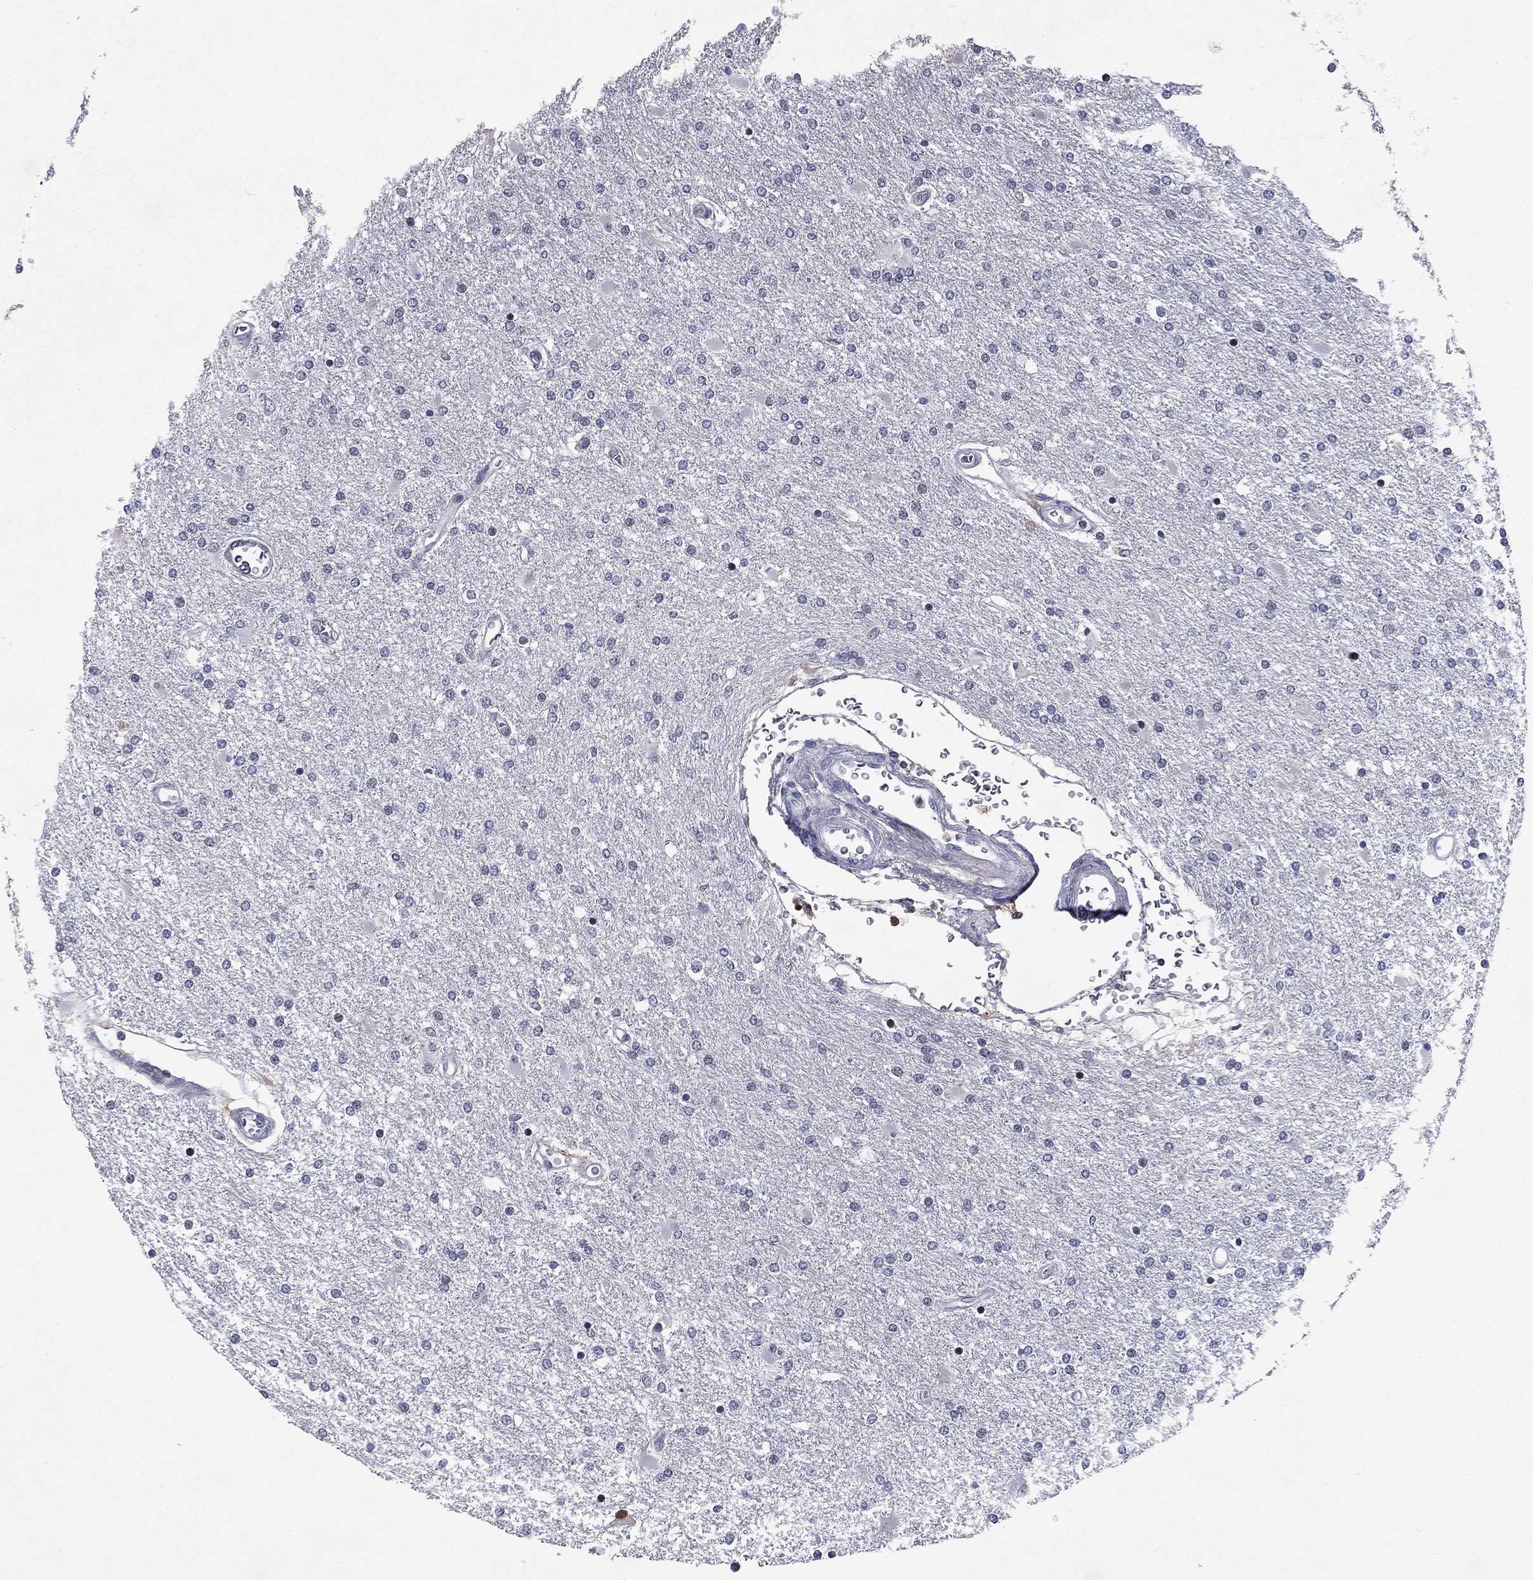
{"staining": {"intensity": "negative", "quantity": "none", "location": "none"}, "tissue": "glioma", "cell_type": "Tumor cells", "image_type": "cancer", "snomed": [{"axis": "morphology", "description": "Glioma, malignant, High grade"}, {"axis": "topography", "description": "Cerebral cortex"}], "caption": "IHC photomicrograph of glioma stained for a protein (brown), which reveals no staining in tumor cells. (DAB IHC with hematoxylin counter stain).", "gene": "ECM1", "patient": {"sex": "male", "age": 79}}